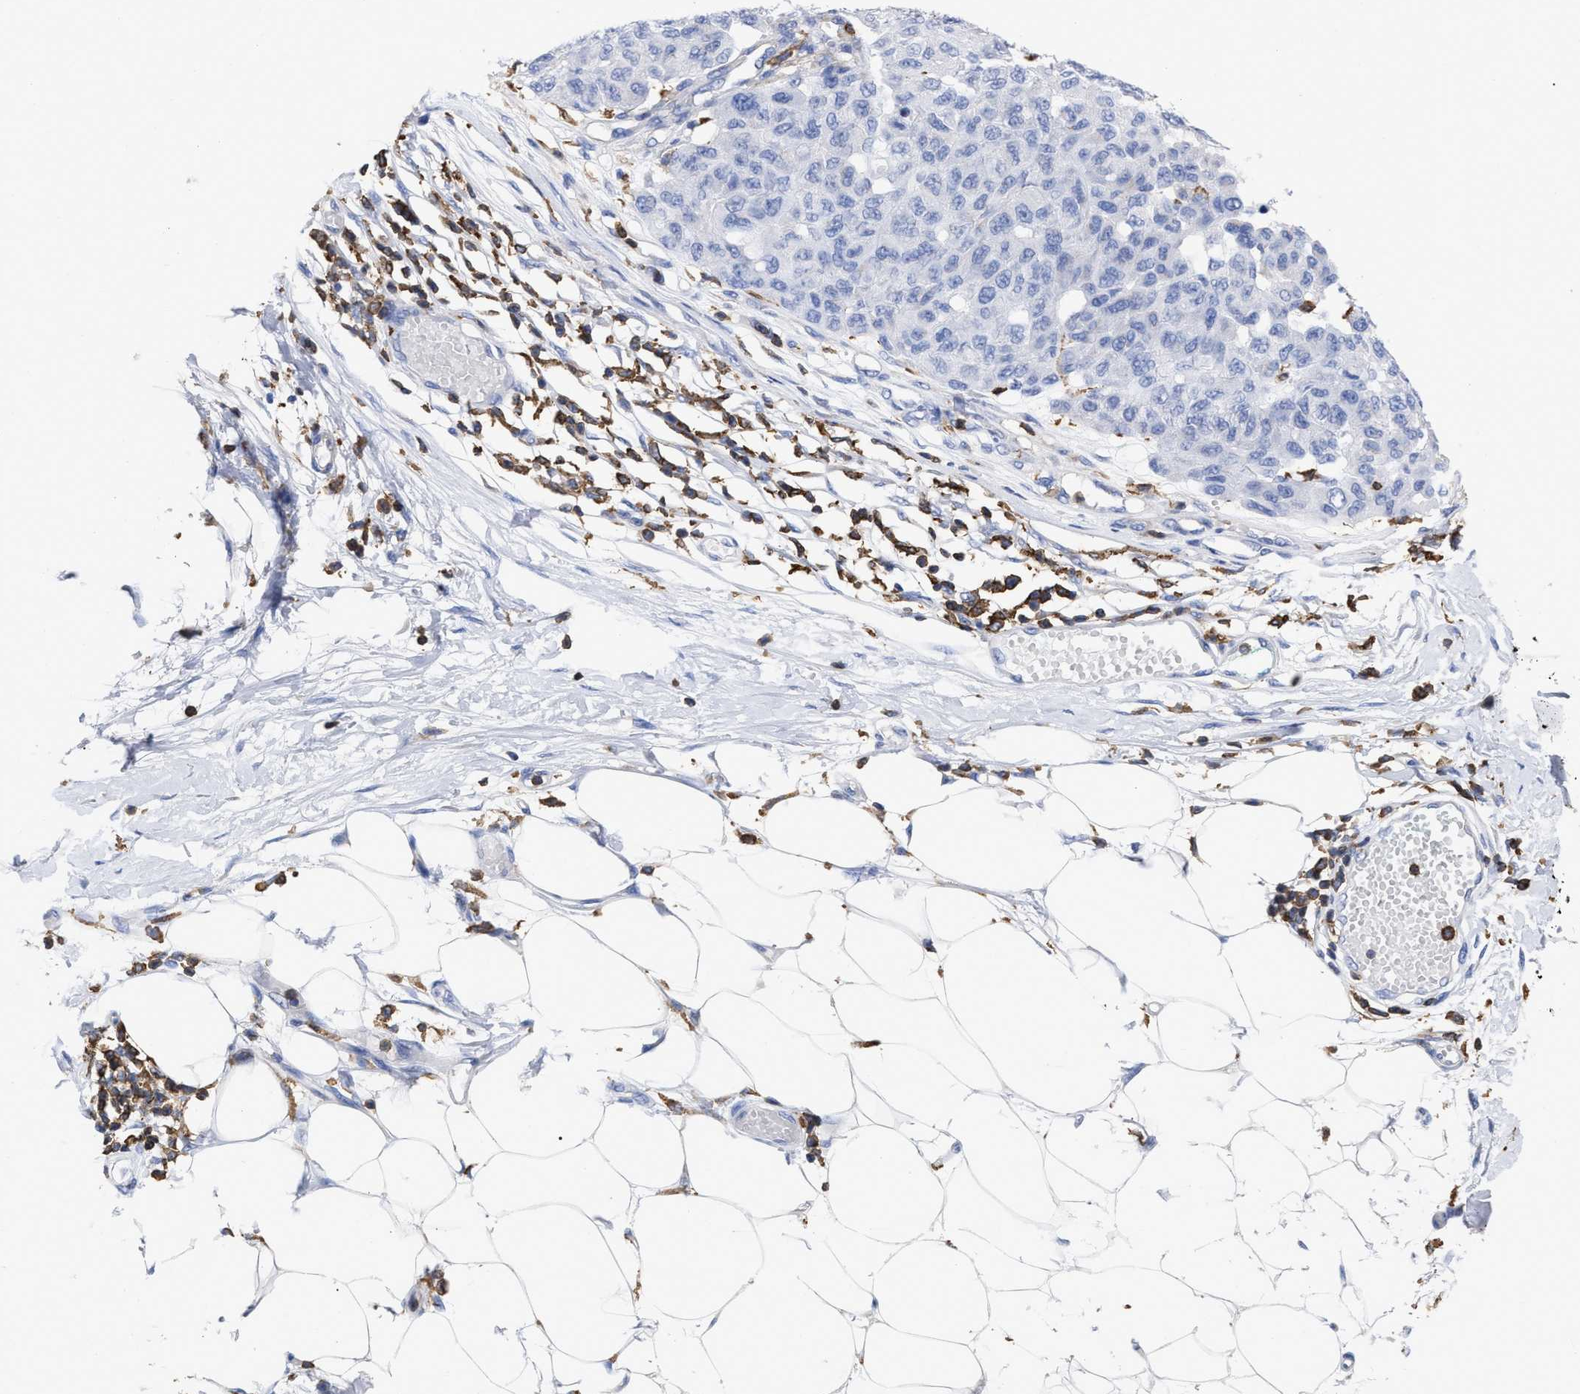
{"staining": {"intensity": "negative", "quantity": "none", "location": "none"}, "tissue": "melanoma", "cell_type": "Tumor cells", "image_type": "cancer", "snomed": [{"axis": "morphology", "description": "Normal tissue, NOS"}, {"axis": "morphology", "description": "Malignant melanoma, NOS"}, {"axis": "topography", "description": "Skin"}], "caption": "Immunohistochemistry (IHC) micrograph of human malignant melanoma stained for a protein (brown), which displays no positivity in tumor cells. The staining is performed using DAB (3,3'-diaminobenzidine) brown chromogen with nuclei counter-stained in using hematoxylin.", "gene": "HCLS1", "patient": {"sex": "male", "age": 62}}